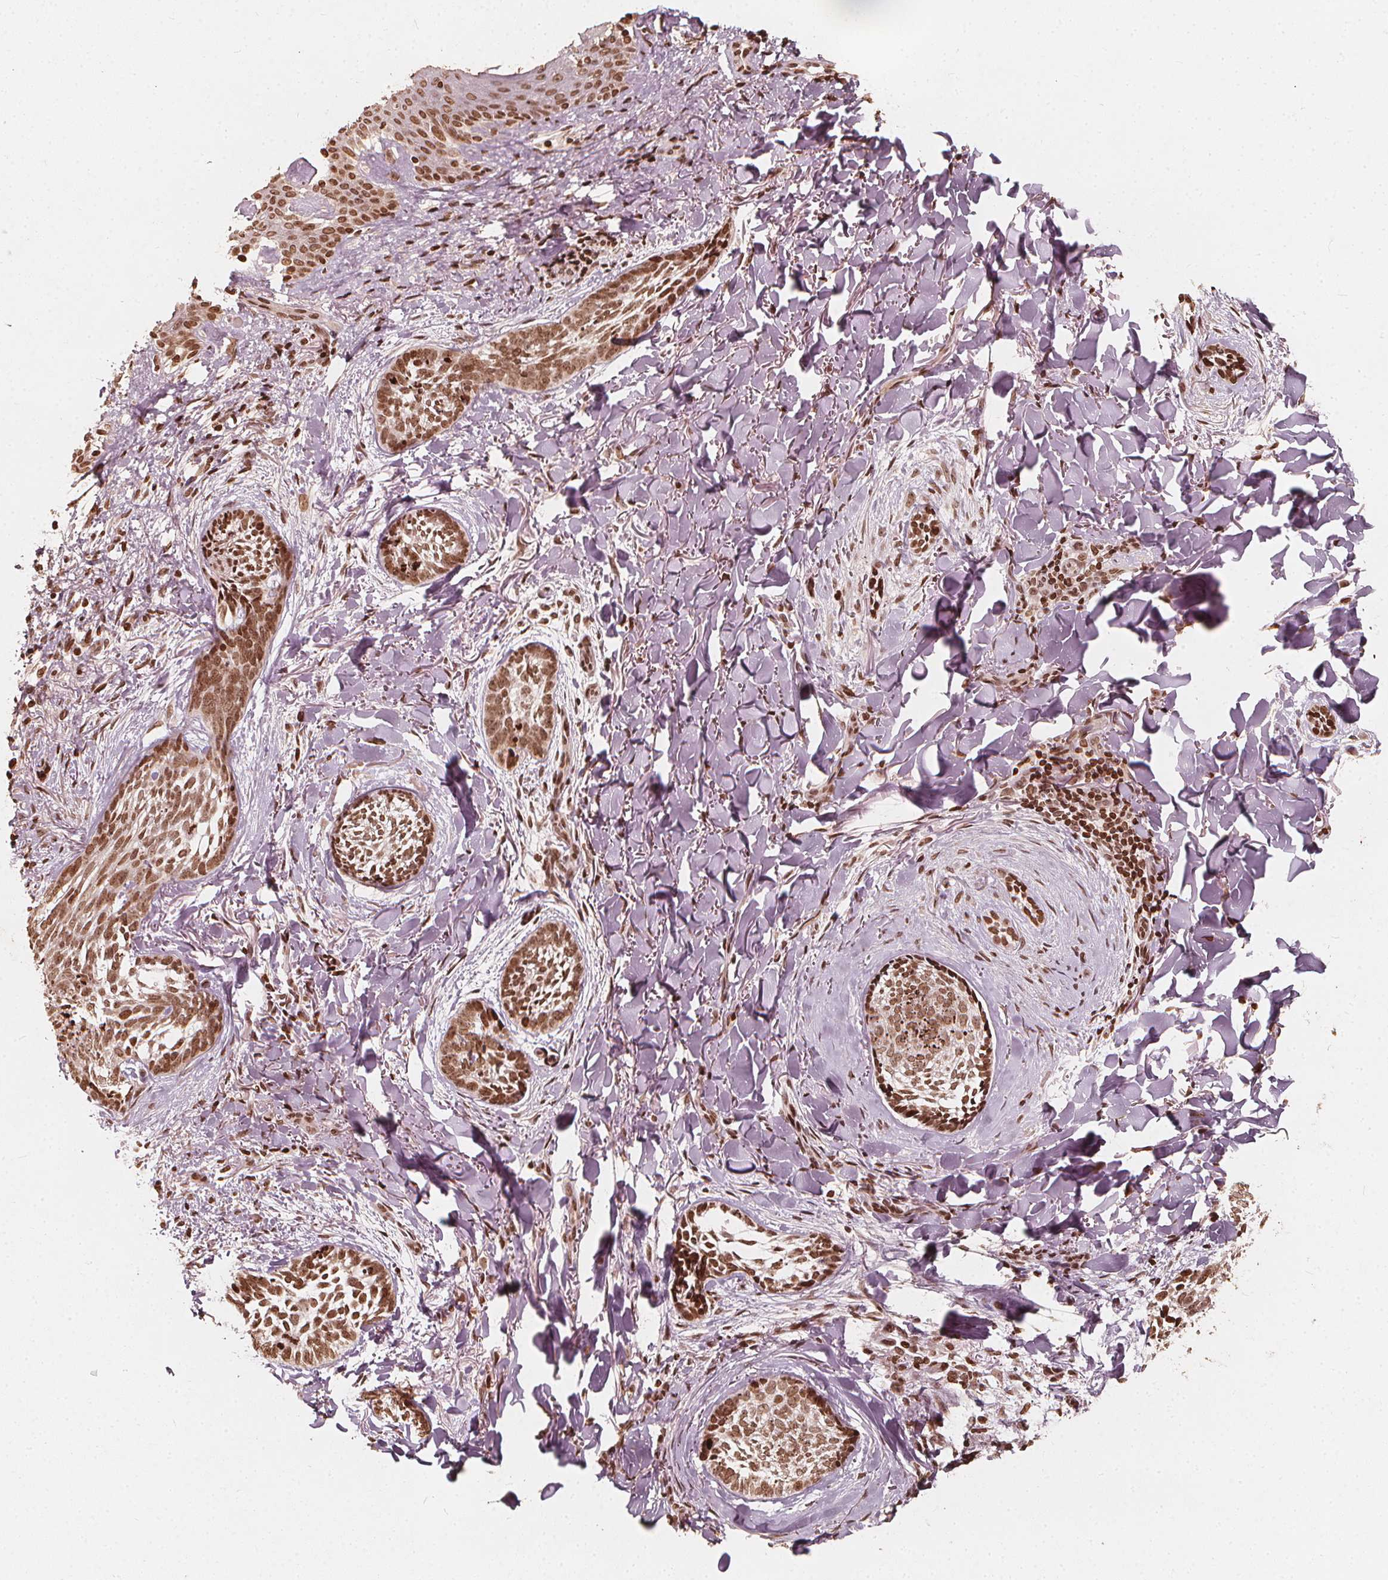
{"staining": {"intensity": "moderate", "quantity": ">75%", "location": "nuclear"}, "tissue": "skin cancer", "cell_type": "Tumor cells", "image_type": "cancer", "snomed": [{"axis": "morphology", "description": "Basal cell carcinoma"}, {"axis": "topography", "description": "Skin"}], "caption": "Skin basal cell carcinoma was stained to show a protein in brown. There is medium levels of moderate nuclear positivity in approximately >75% of tumor cells.", "gene": "H3C14", "patient": {"sex": "female", "age": 68}}